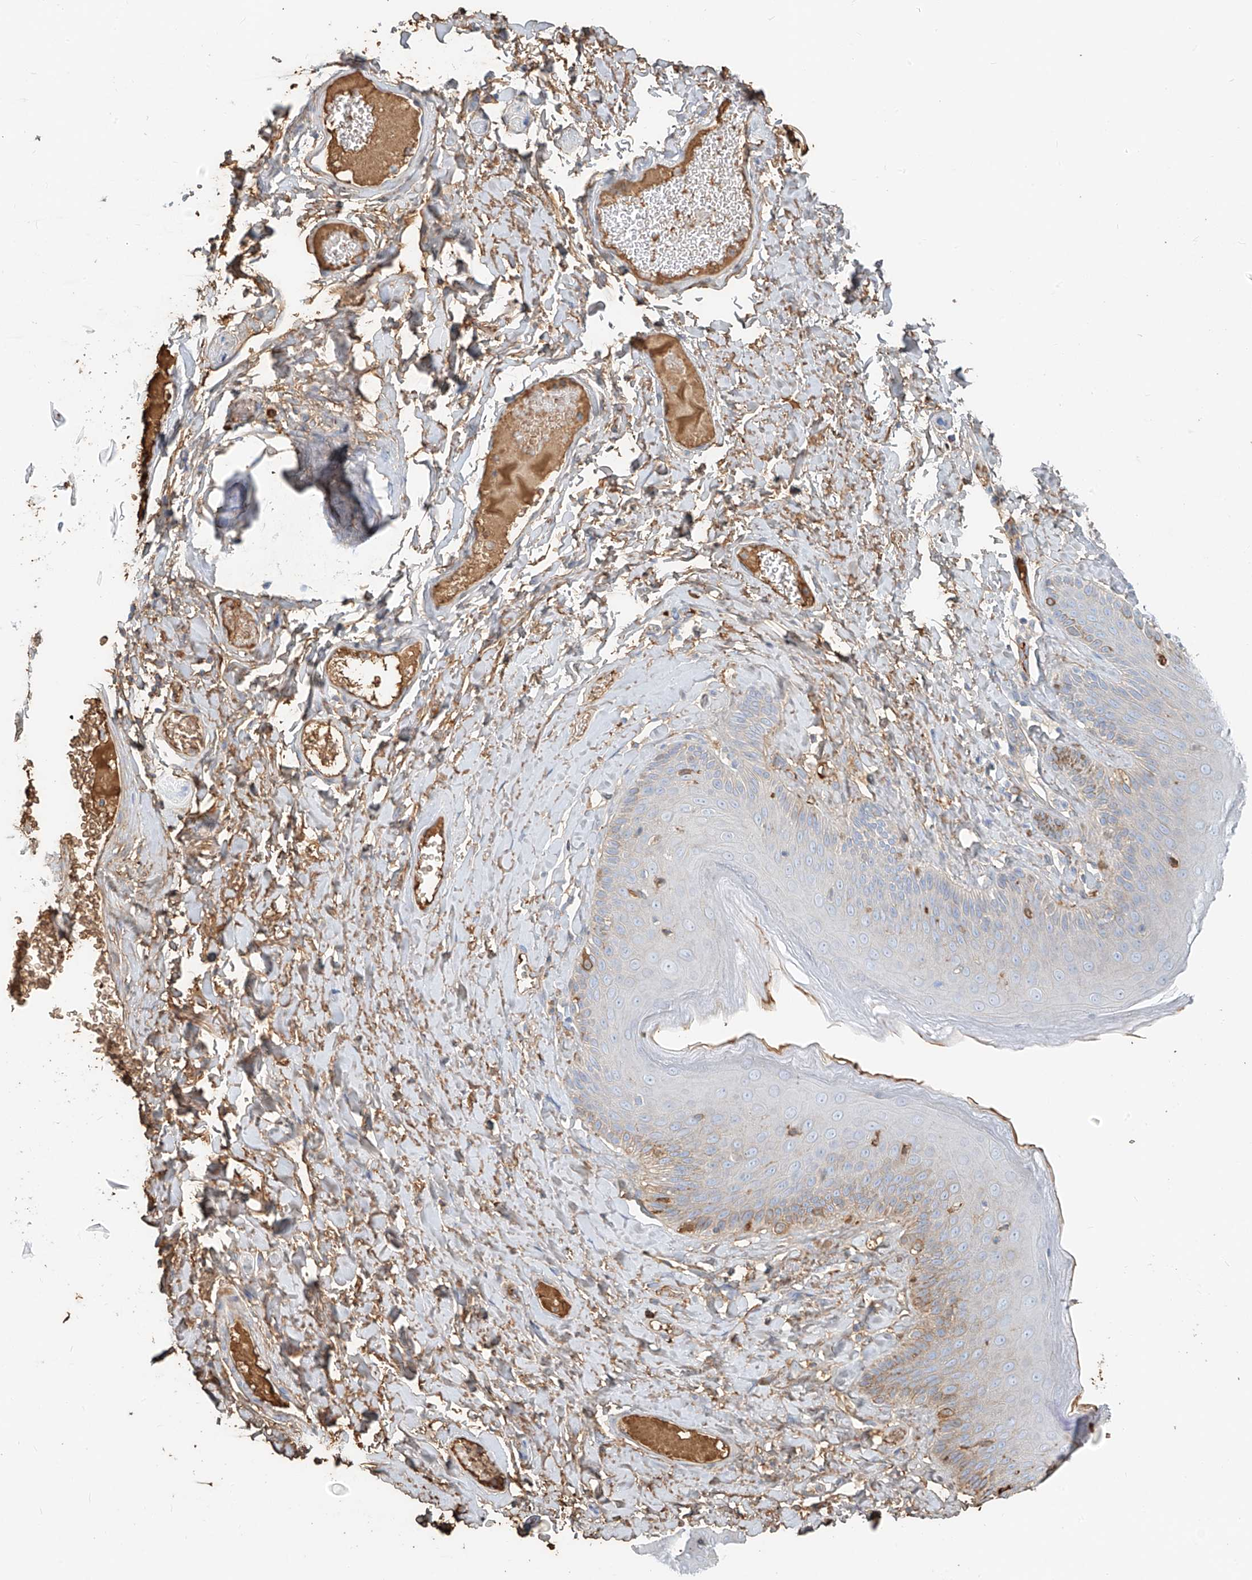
{"staining": {"intensity": "moderate", "quantity": "25%-75%", "location": "cytoplasmic/membranous"}, "tissue": "skin", "cell_type": "Epidermal cells", "image_type": "normal", "snomed": [{"axis": "morphology", "description": "Normal tissue, NOS"}, {"axis": "topography", "description": "Anal"}], "caption": "Benign skin demonstrates moderate cytoplasmic/membranous staining in approximately 25%-75% of epidermal cells, visualized by immunohistochemistry.", "gene": "ZFP30", "patient": {"sex": "male", "age": 69}}